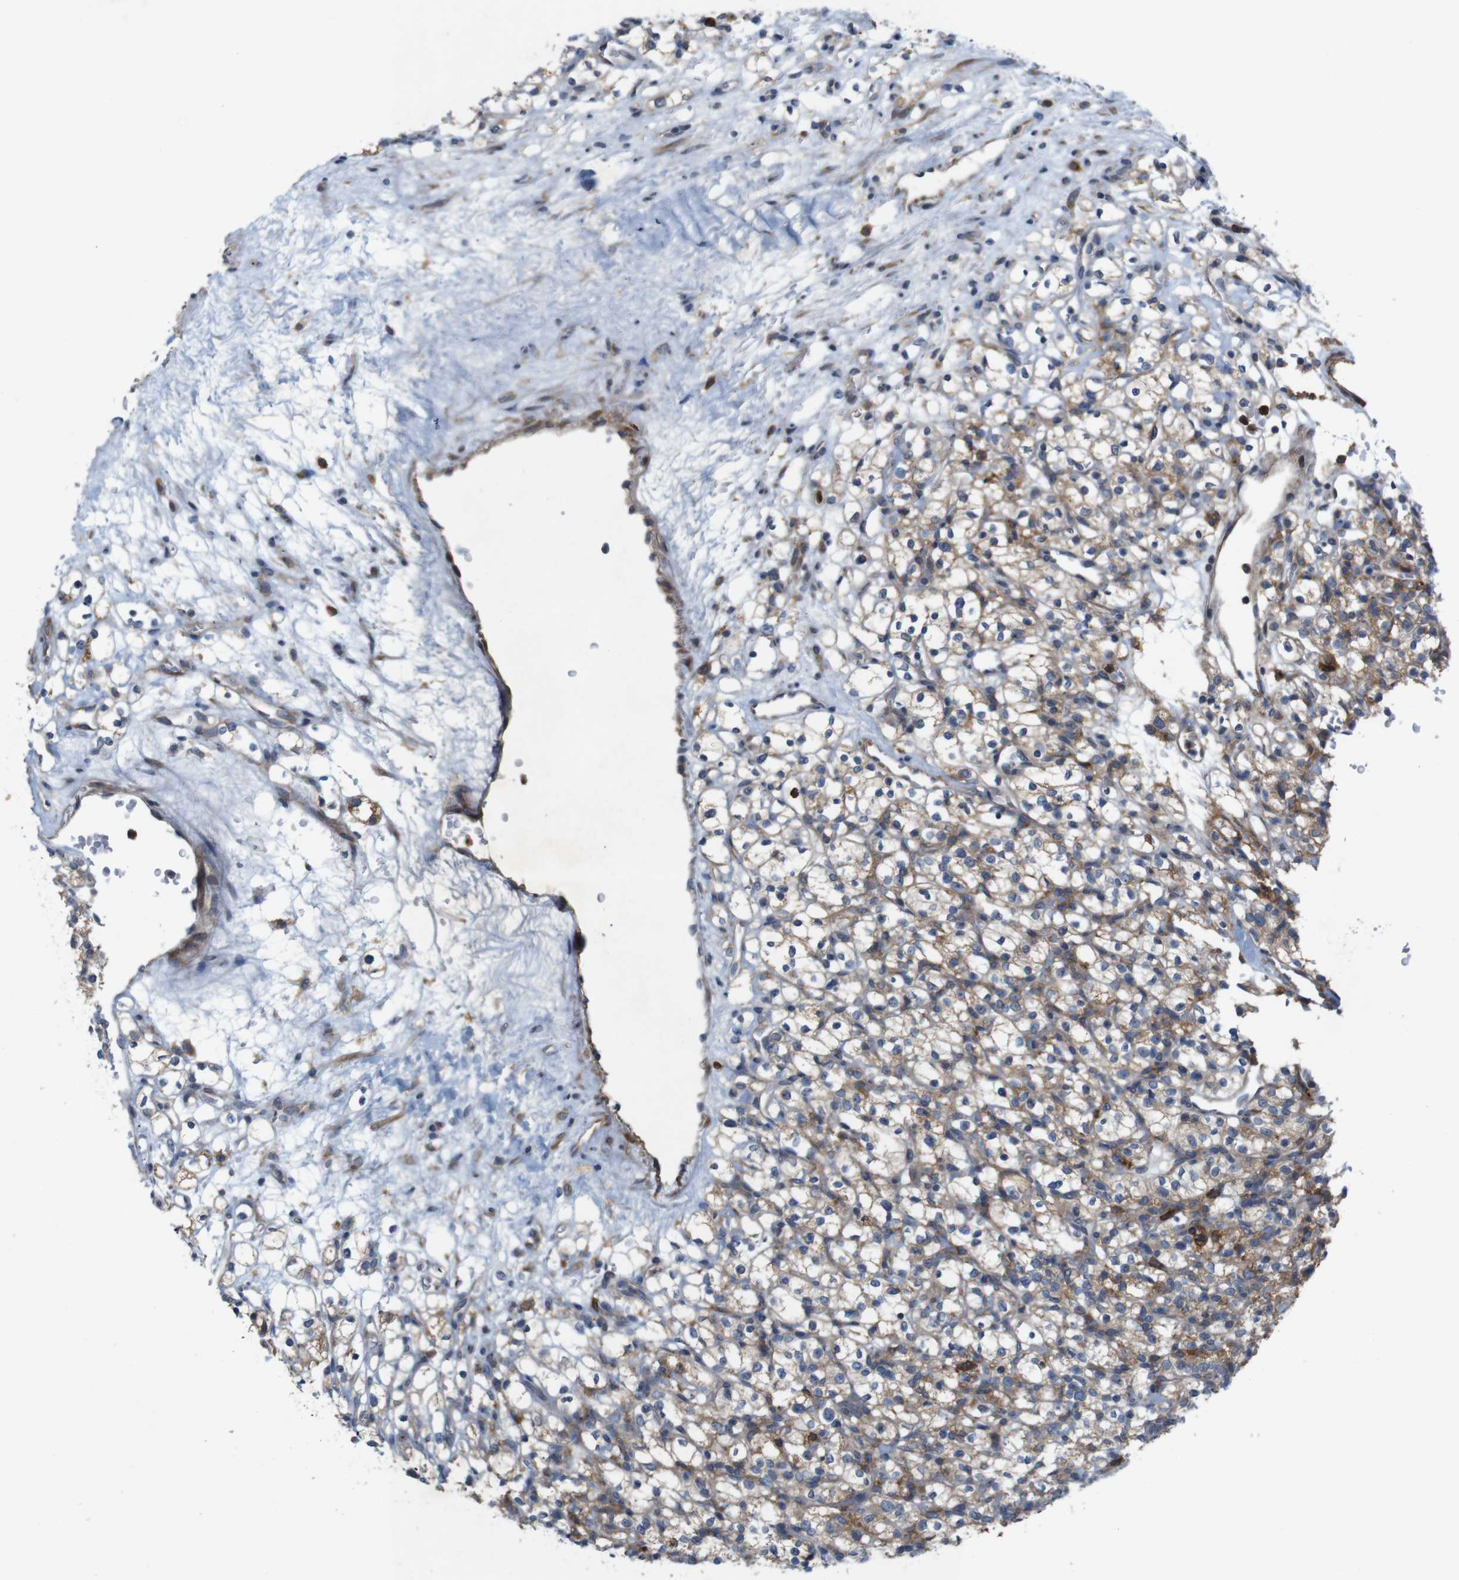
{"staining": {"intensity": "weak", "quantity": "25%-75%", "location": "cytoplasmic/membranous"}, "tissue": "renal cancer", "cell_type": "Tumor cells", "image_type": "cancer", "snomed": [{"axis": "morphology", "description": "Normal tissue, NOS"}, {"axis": "morphology", "description": "Adenocarcinoma, NOS"}, {"axis": "topography", "description": "Kidney"}], "caption": "An immunohistochemistry image of neoplastic tissue is shown. Protein staining in brown labels weak cytoplasmic/membranous positivity in renal adenocarcinoma within tumor cells.", "gene": "SIGLEC8", "patient": {"sex": "female", "age": 72}}